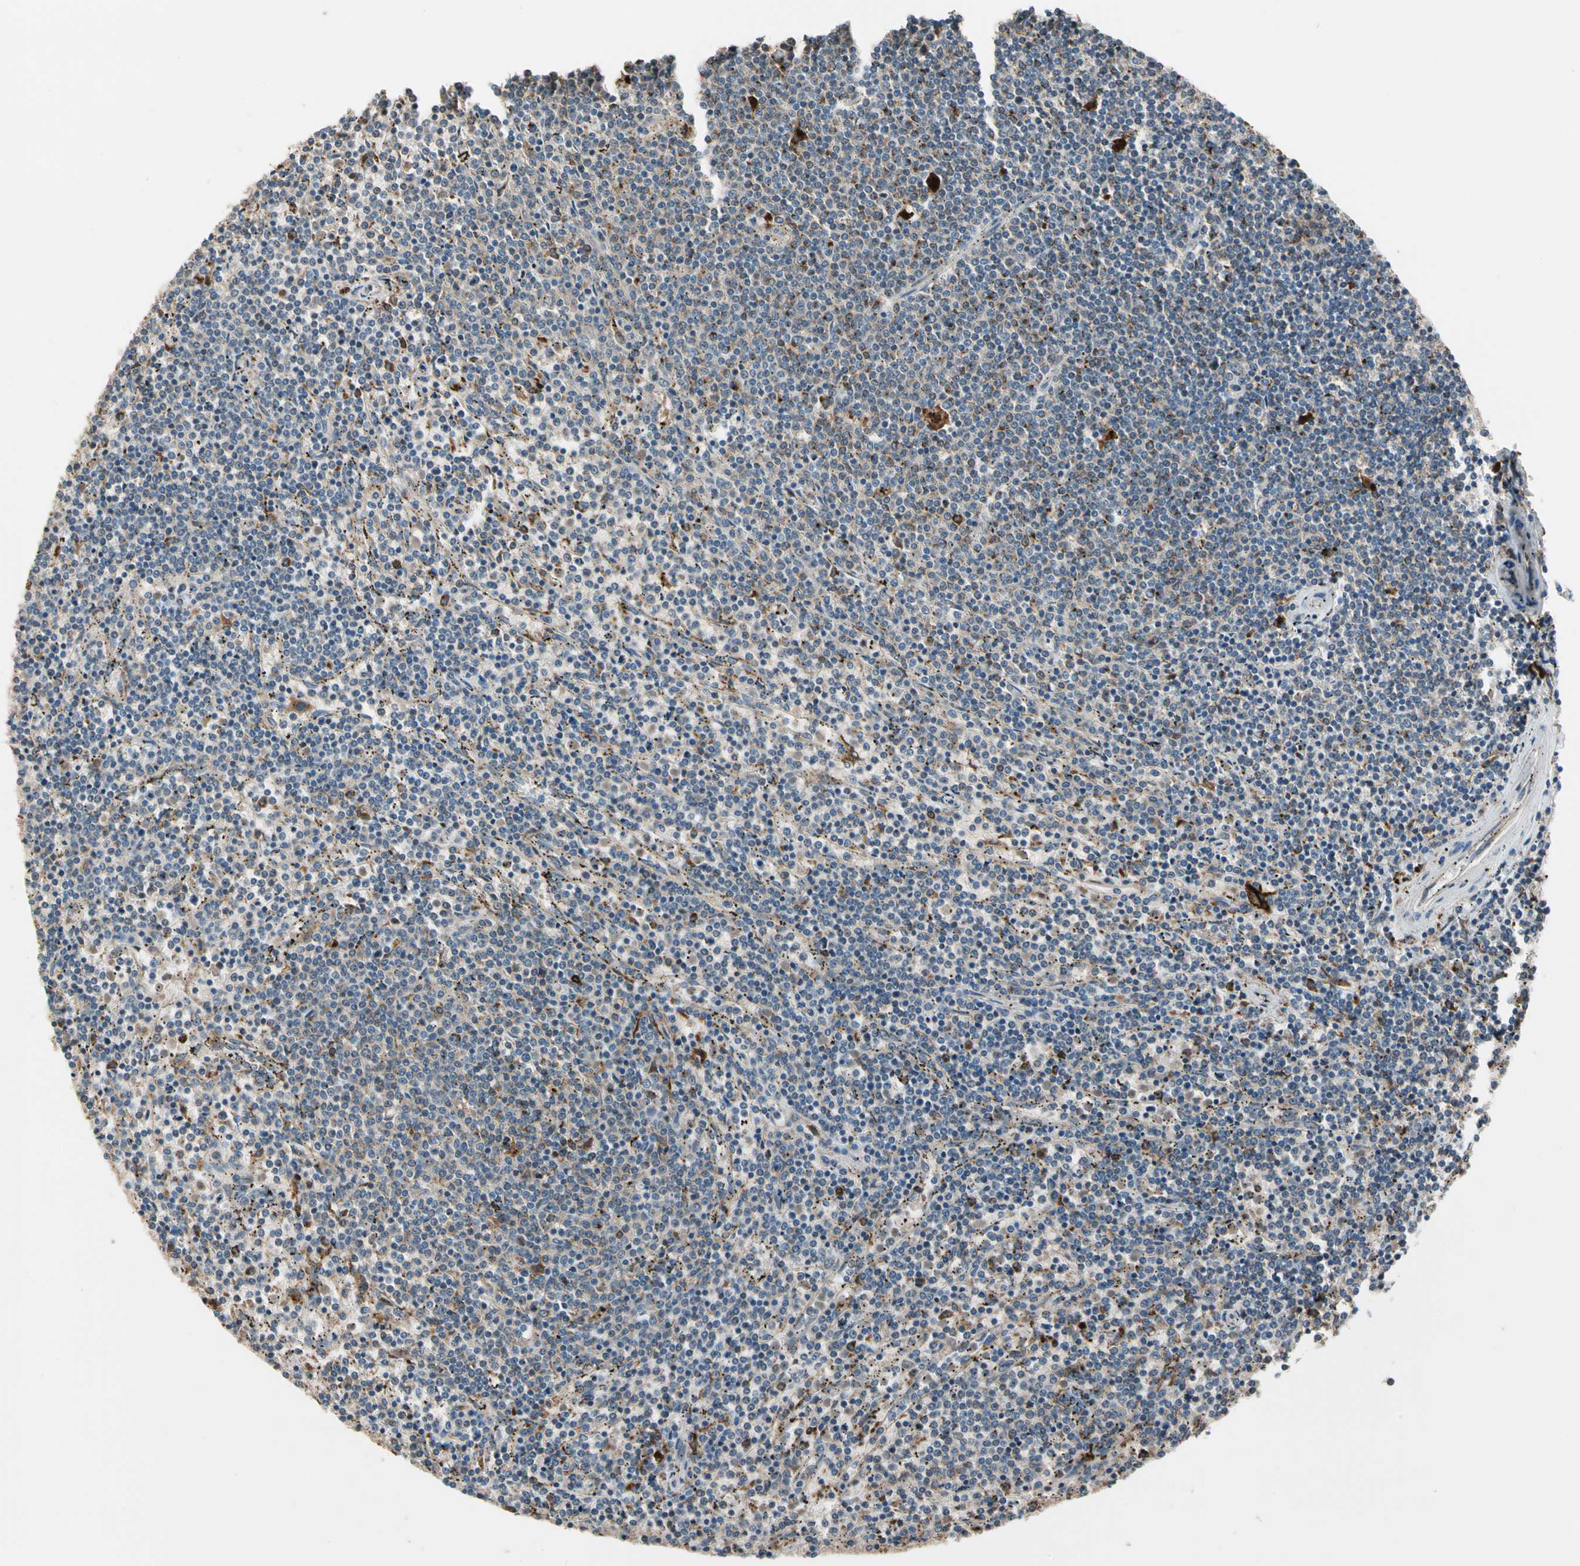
{"staining": {"intensity": "strong", "quantity": "<25%", "location": "cytoplasmic/membranous"}, "tissue": "lymphoma", "cell_type": "Tumor cells", "image_type": "cancer", "snomed": [{"axis": "morphology", "description": "Malignant lymphoma, non-Hodgkin's type, Low grade"}, {"axis": "topography", "description": "Spleen"}], "caption": "Protein staining reveals strong cytoplasmic/membranous positivity in about <25% of tumor cells in lymphoma.", "gene": "GM2A", "patient": {"sex": "female", "age": 50}}